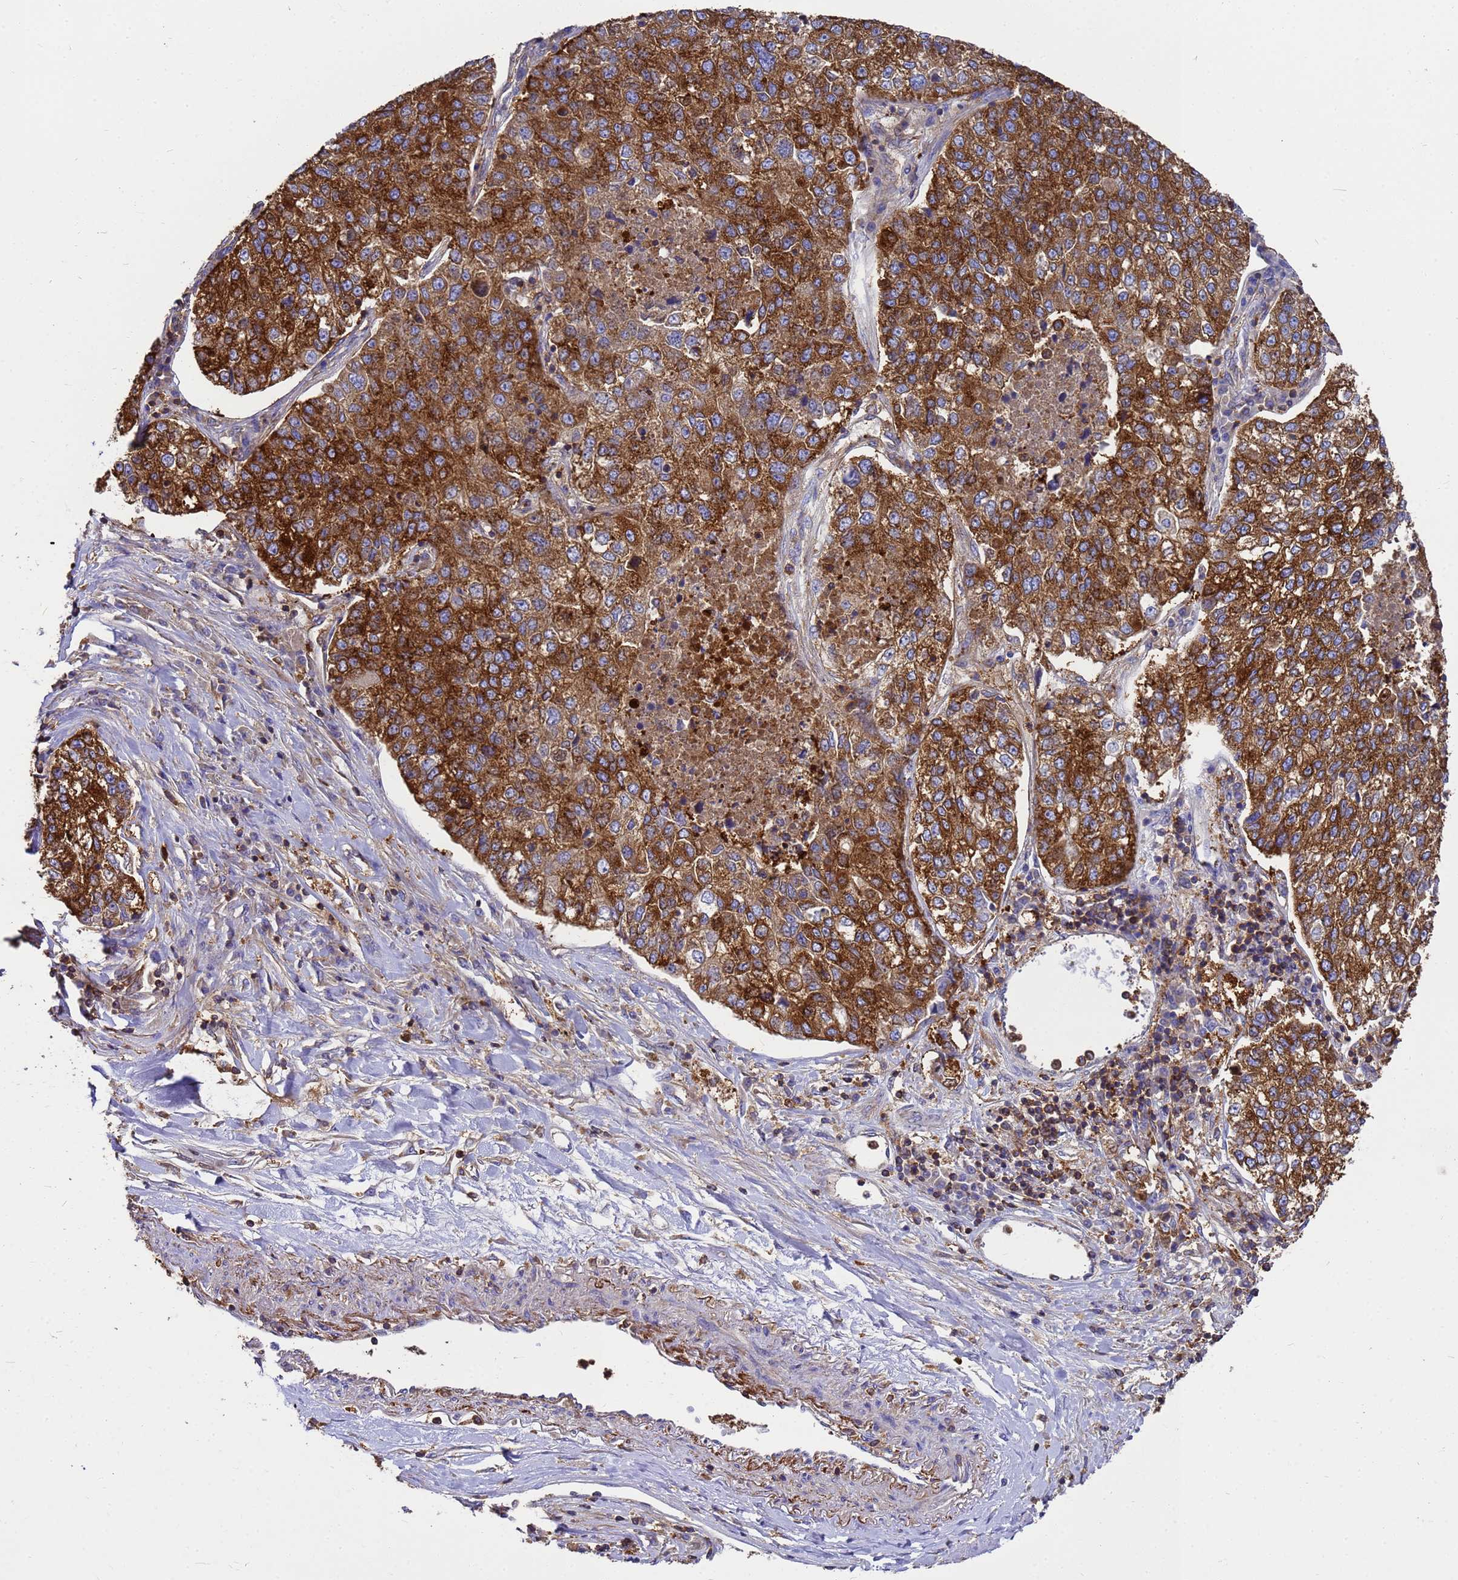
{"staining": {"intensity": "strong", "quantity": ">75%", "location": "cytoplasmic/membranous"}, "tissue": "lung cancer", "cell_type": "Tumor cells", "image_type": "cancer", "snomed": [{"axis": "morphology", "description": "Adenocarcinoma, NOS"}, {"axis": "topography", "description": "Lung"}], "caption": "An immunohistochemistry (IHC) micrograph of tumor tissue is shown. Protein staining in brown labels strong cytoplasmic/membranous positivity in lung adenocarcinoma within tumor cells.", "gene": "ZNF235", "patient": {"sex": "male", "age": 49}}